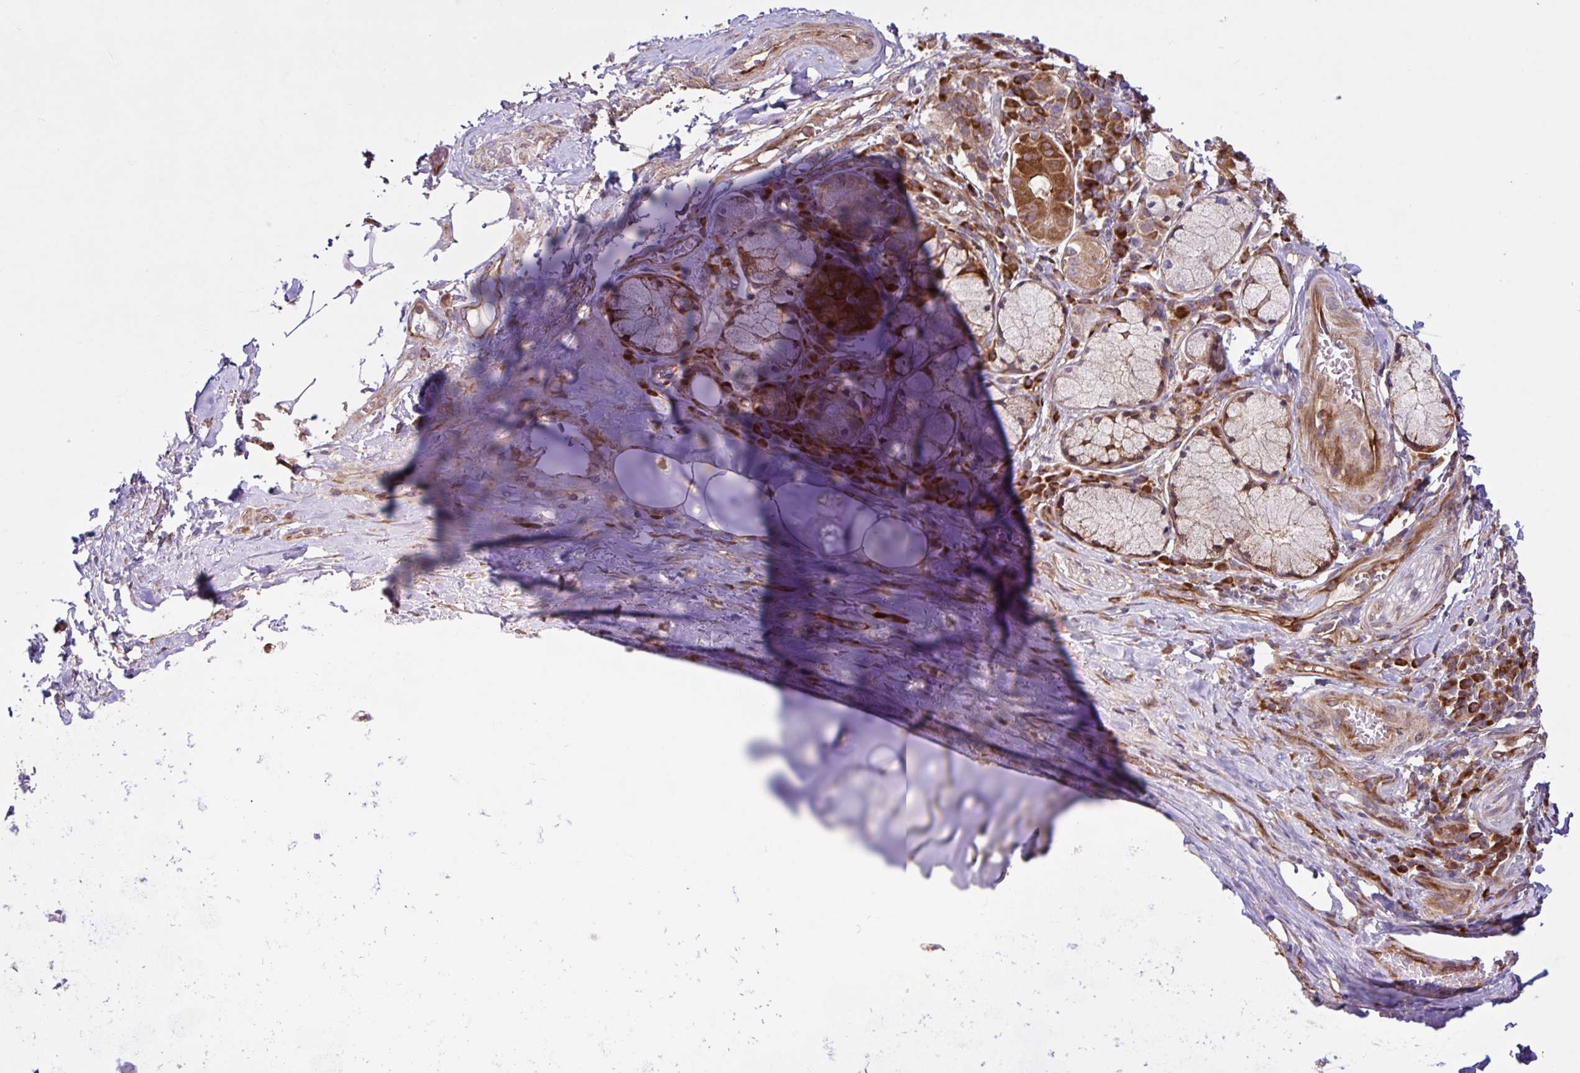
{"staining": {"intensity": "negative", "quantity": "none", "location": "none"}, "tissue": "adipose tissue", "cell_type": "Adipocytes", "image_type": "normal", "snomed": [{"axis": "morphology", "description": "Normal tissue, NOS"}, {"axis": "topography", "description": "Cartilage tissue"}, {"axis": "topography", "description": "Bronchus"}], "caption": "High power microscopy photomicrograph of an IHC photomicrograph of unremarkable adipose tissue, revealing no significant positivity in adipocytes. (Brightfield microscopy of DAB (3,3'-diaminobenzidine) IHC at high magnification).", "gene": "NTPCR", "patient": {"sex": "male", "age": 56}}